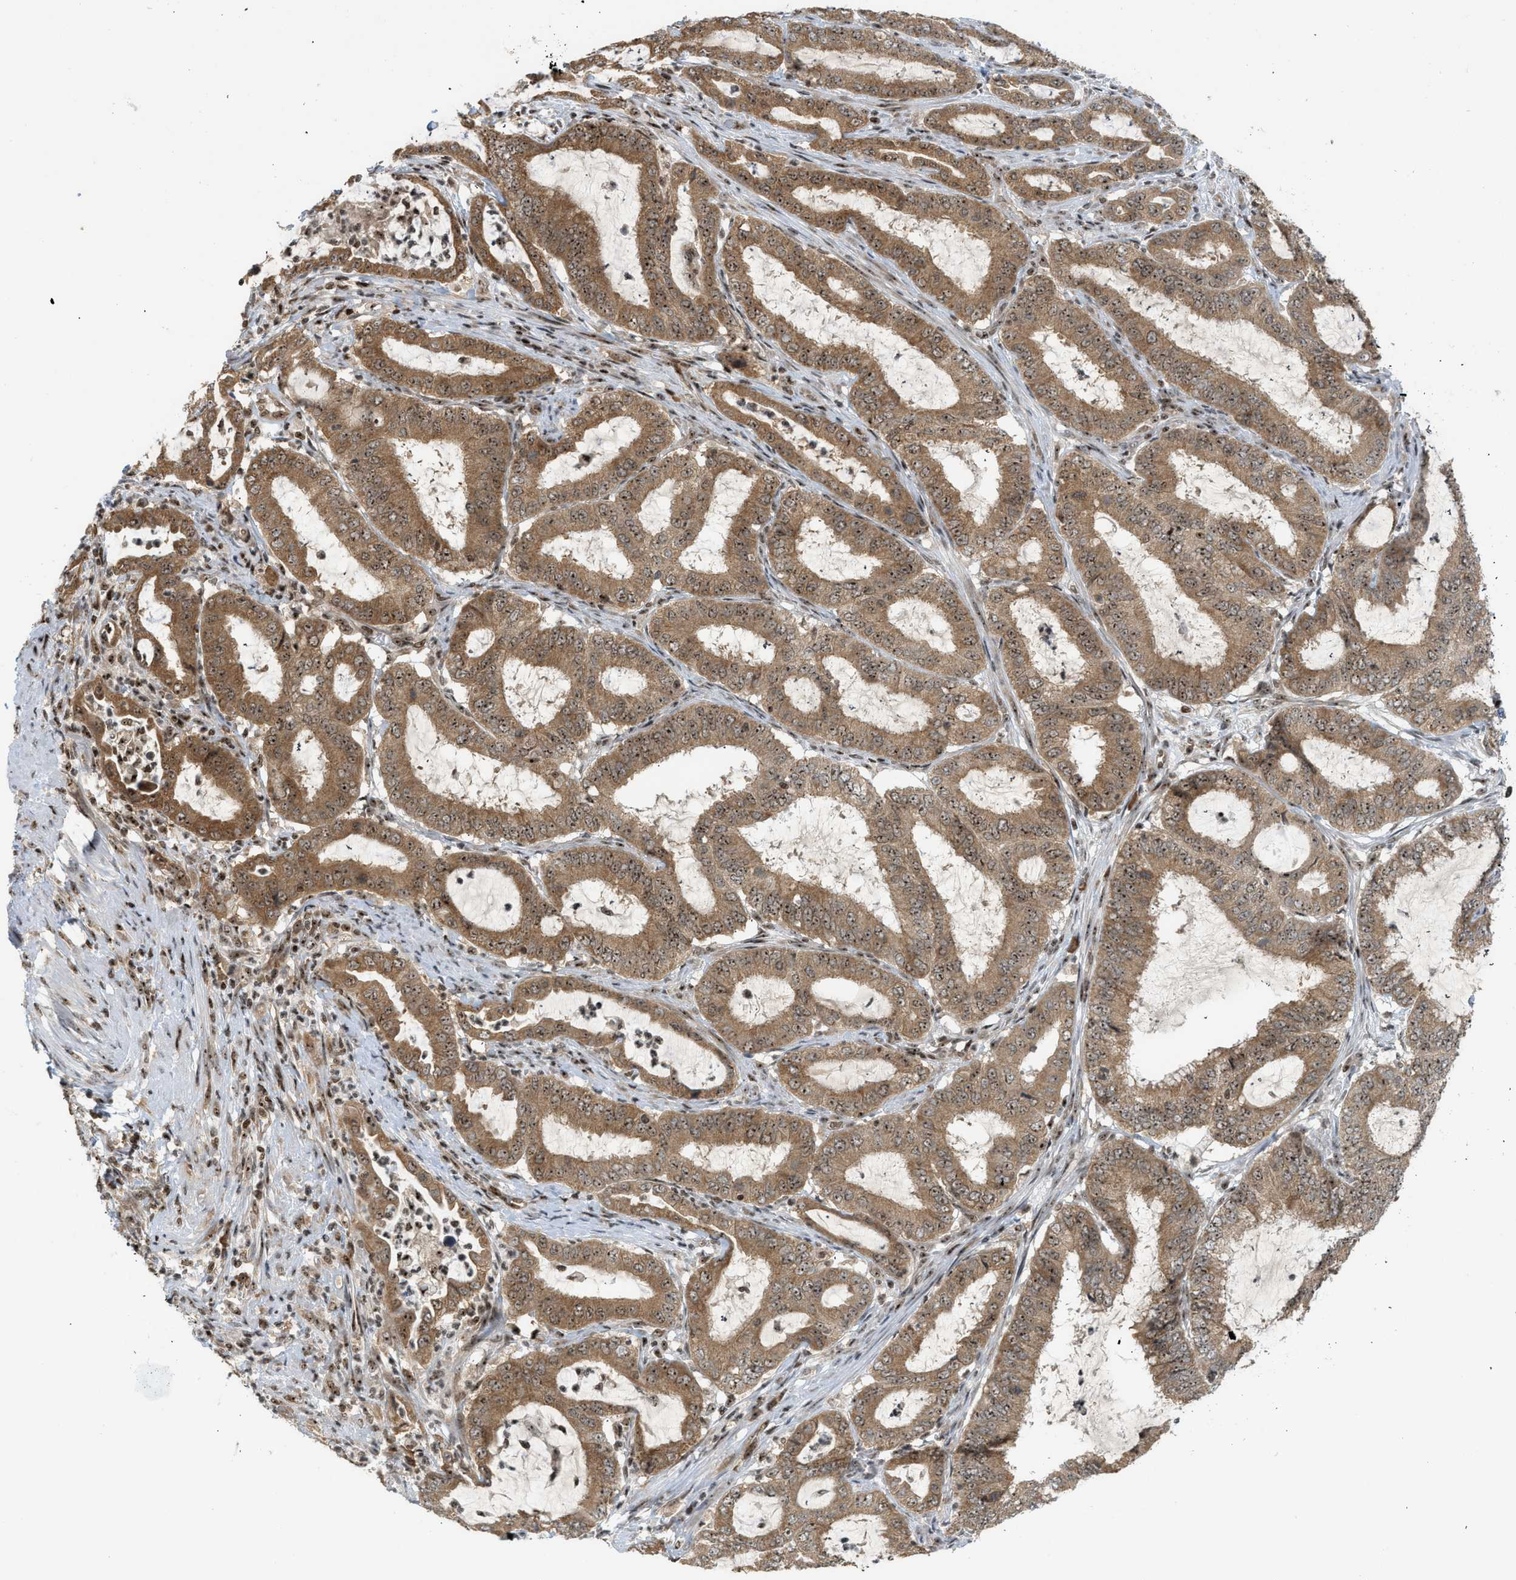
{"staining": {"intensity": "moderate", "quantity": ">75%", "location": "cytoplasmic/membranous,nuclear"}, "tissue": "endometrial cancer", "cell_type": "Tumor cells", "image_type": "cancer", "snomed": [{"axis": "morphology", "description": "Adenocarcinoma, NOS"}, {"axis": "topography", "description": "Endometrium"}], "caption": "Immunohistochemical staining of human endometrial cancer (adenocarcinoma) shows medium levels of moderate cytoplasmic/membranous and nuclear staining in about >75% of tumor cells.", "gene": "ZNF22", "patient": {"sex": "female", "age": 70}}